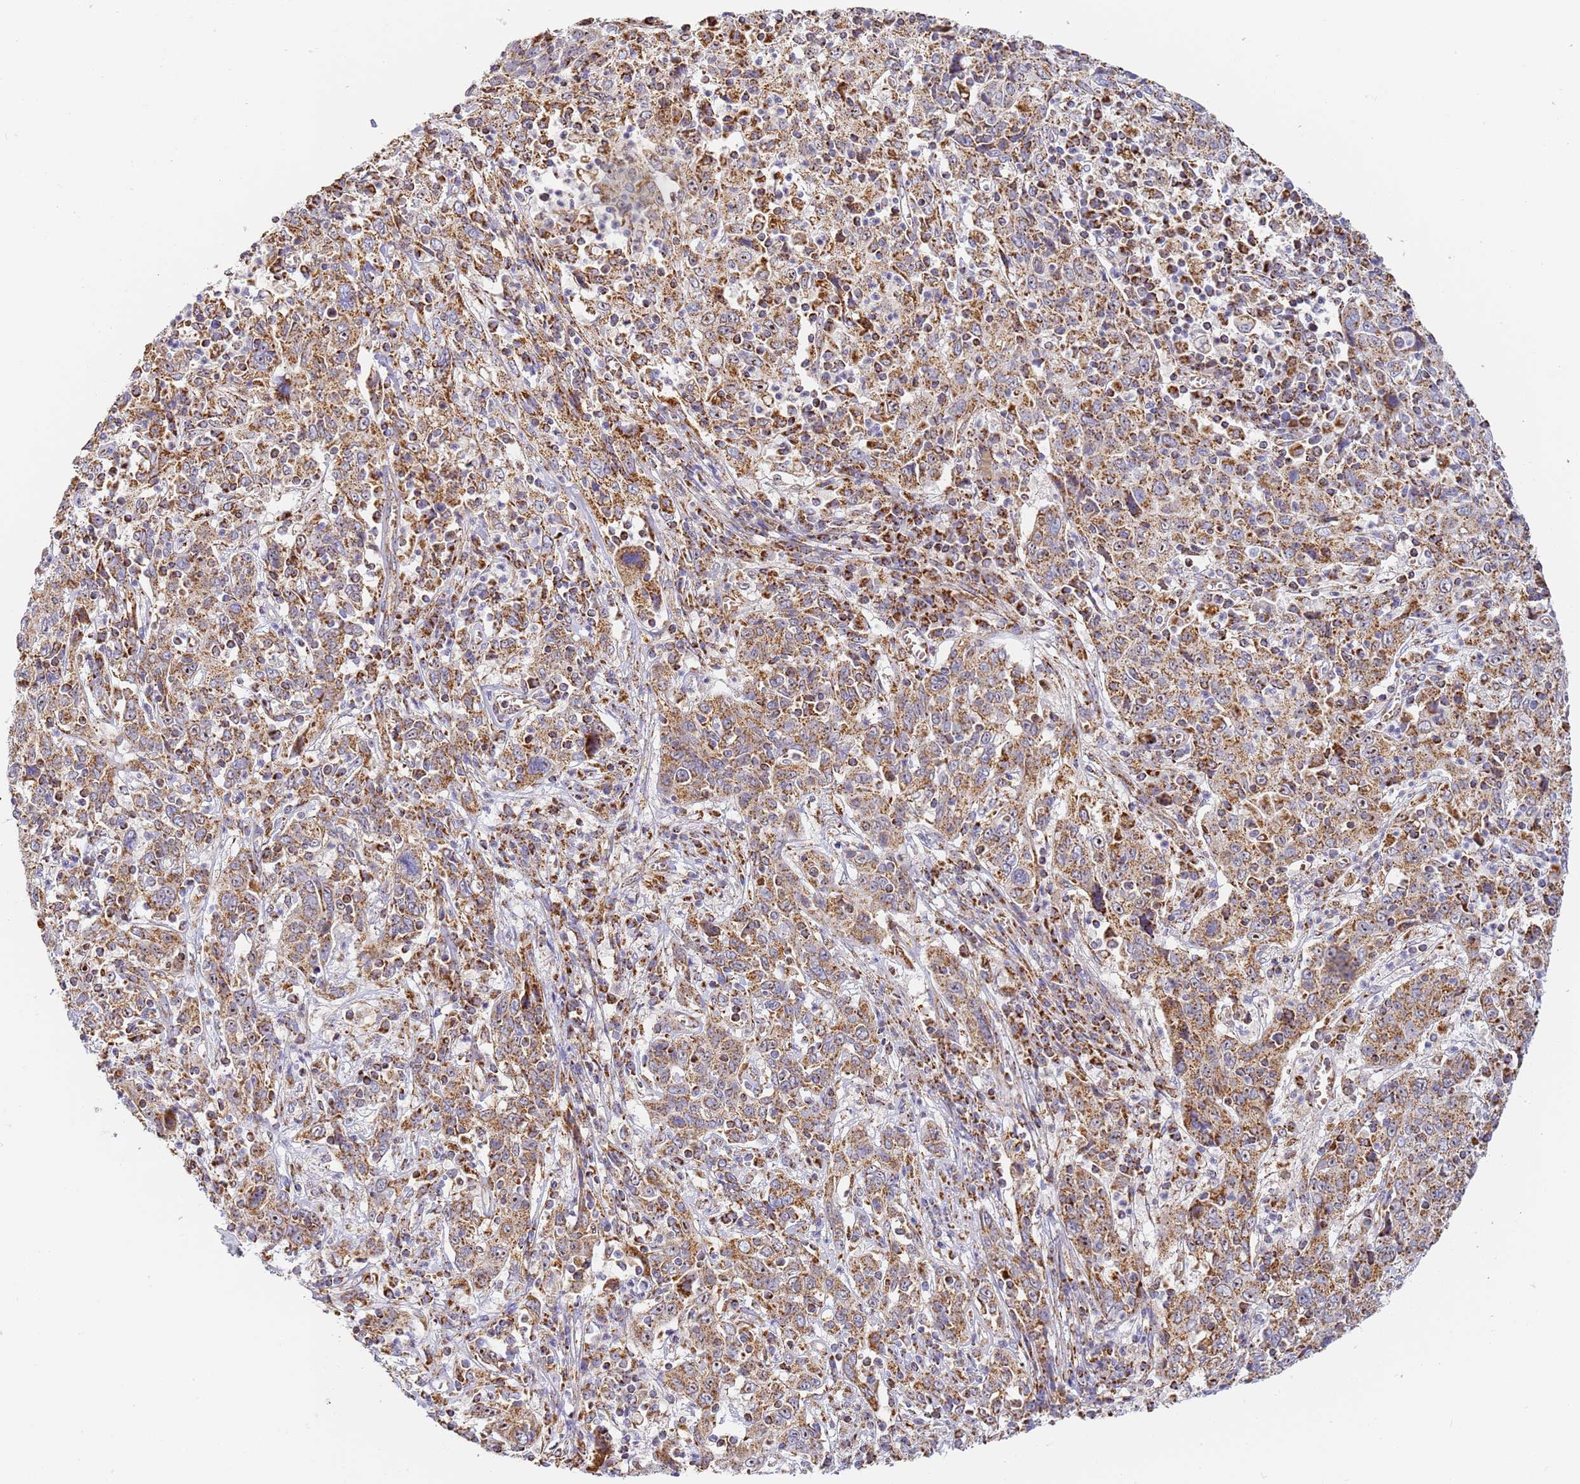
{"staining": {"intensity": "moderate", "quantity": ">75%", "location": "cytoplasmic/membranous"}, "tissue": "cervical cancer", "cell_type": "Tumor cells", "image_type": "cancer", "snomed": [{"axis": "morphology", "description": "Squamous cell carcinoma, NOS"}, {"axis": "topography", "description": "Cervix"}], "caption": "Immunohistochemical staining of cervical cancer demonstrates medium levels of moderate cytoplasmic/membranous expression in about >75% of tumor cells. The staining was performed using DAB (3,3'-diaminobenzidine), with brown indicating positive protein expression. Nuclei are stained blue with hematoxylin.", "gene": "FRG2C", "patient": {"sex": "female", "age": 46}}